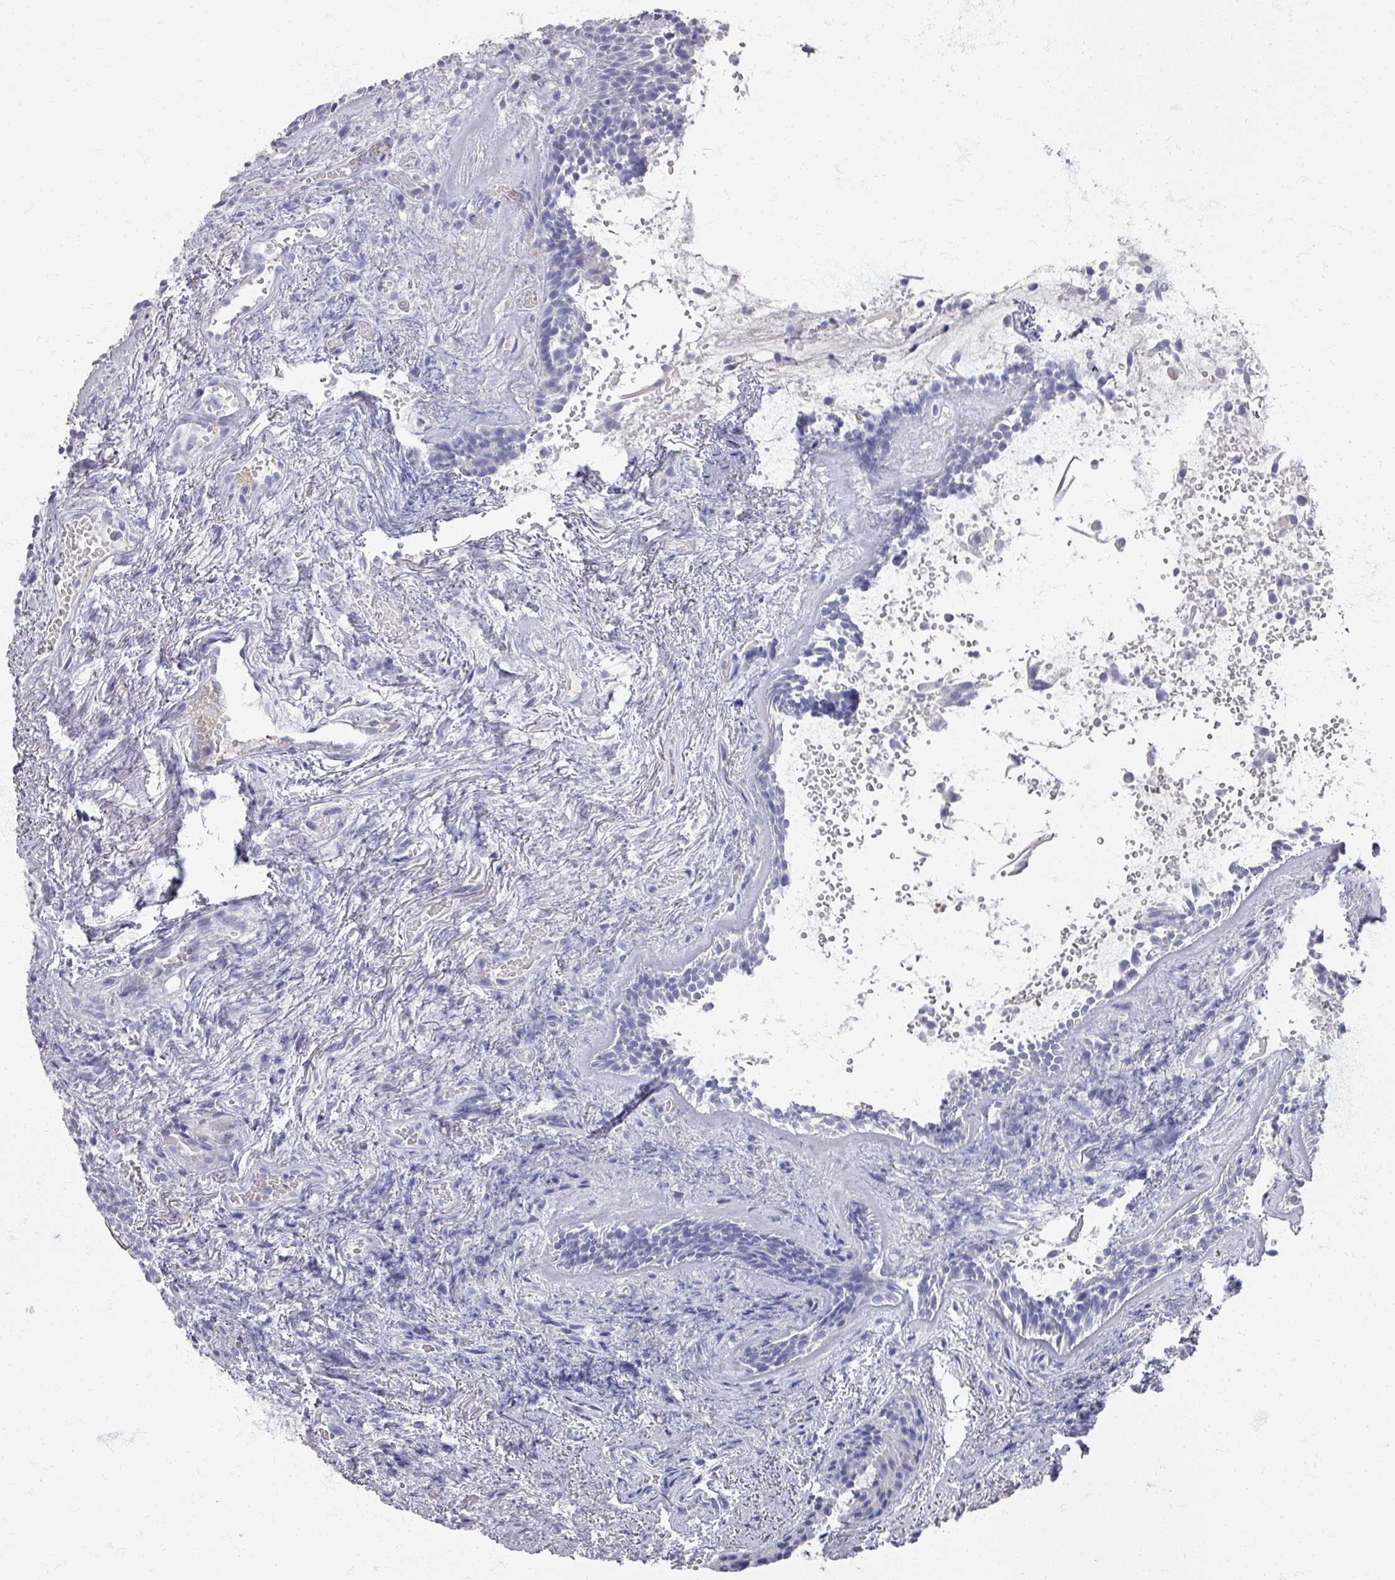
{"staining": {"intensity": "negative", "quantity": "none", "location": "none"}, "tissue": "nasopharynx", "cell_type": "Respiratory epithelial cells", "image_type": "normal", "snomed": [{"axis": "morphology", "description": "Normal tissue, NOS"}, {"axis": "topography", "description": "Cartilage tissue"}, {"axis": "topography", "description": "Nasopharynx"}, {"axis": "topography", "description": "Thyroid gland"}], "caption": "Immunohistochemistry (IHC) image of unremarkable nasopharynx stained for a protein (brown), which exhibits no expression in respiratory epithelial cells.", "gene": "OMG", "patient": {"sex": "male", "age": 63}}